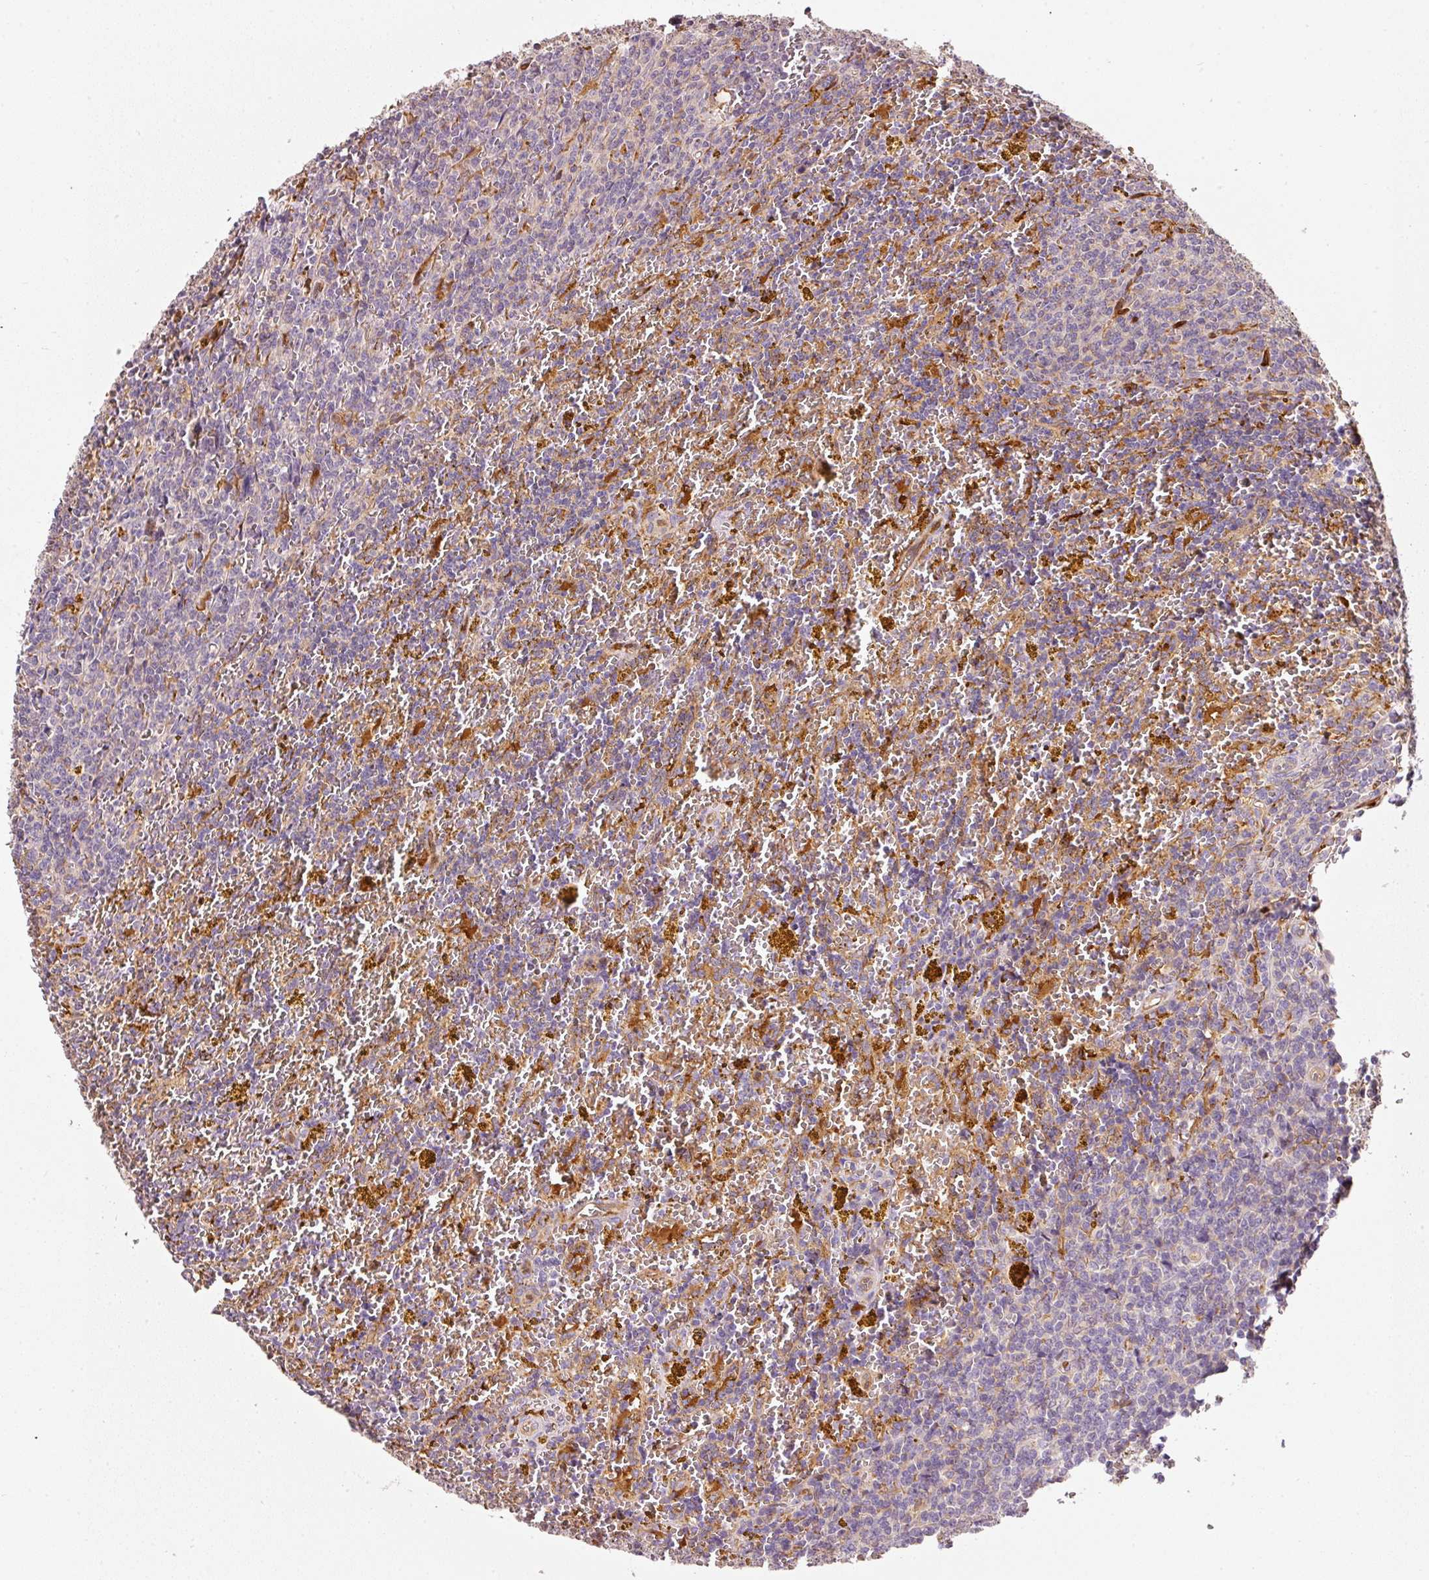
{"staining": {"intensity": "weak", "quantity": "25%-75%", "location": "cytoplasmic/membranous"}, "tissue": "lymphoma", "cell_type": "Tumor cells", "image_type": "cancer", "snomed": [{"axis": "morphology", "description": "Malignant lymphoma, non-Hodgkin's type, Low grade"}, {"axis": "topography", "description": "Spleen"}, {"axis": "topography", "description": "Lymph node"}], "caption": "IHC photomicrograph of neoplastic tissue: human lymphoma stained using immunohistochemistry (IHC) displays low levels of weak protein expression localized specifically in the cytoplasmic/membranous of tumor cells, appearing as a cytoplasmic/membranous brown color.", "gene": "IQGAP2", "patient": {"sex": "female", "age": 66}}